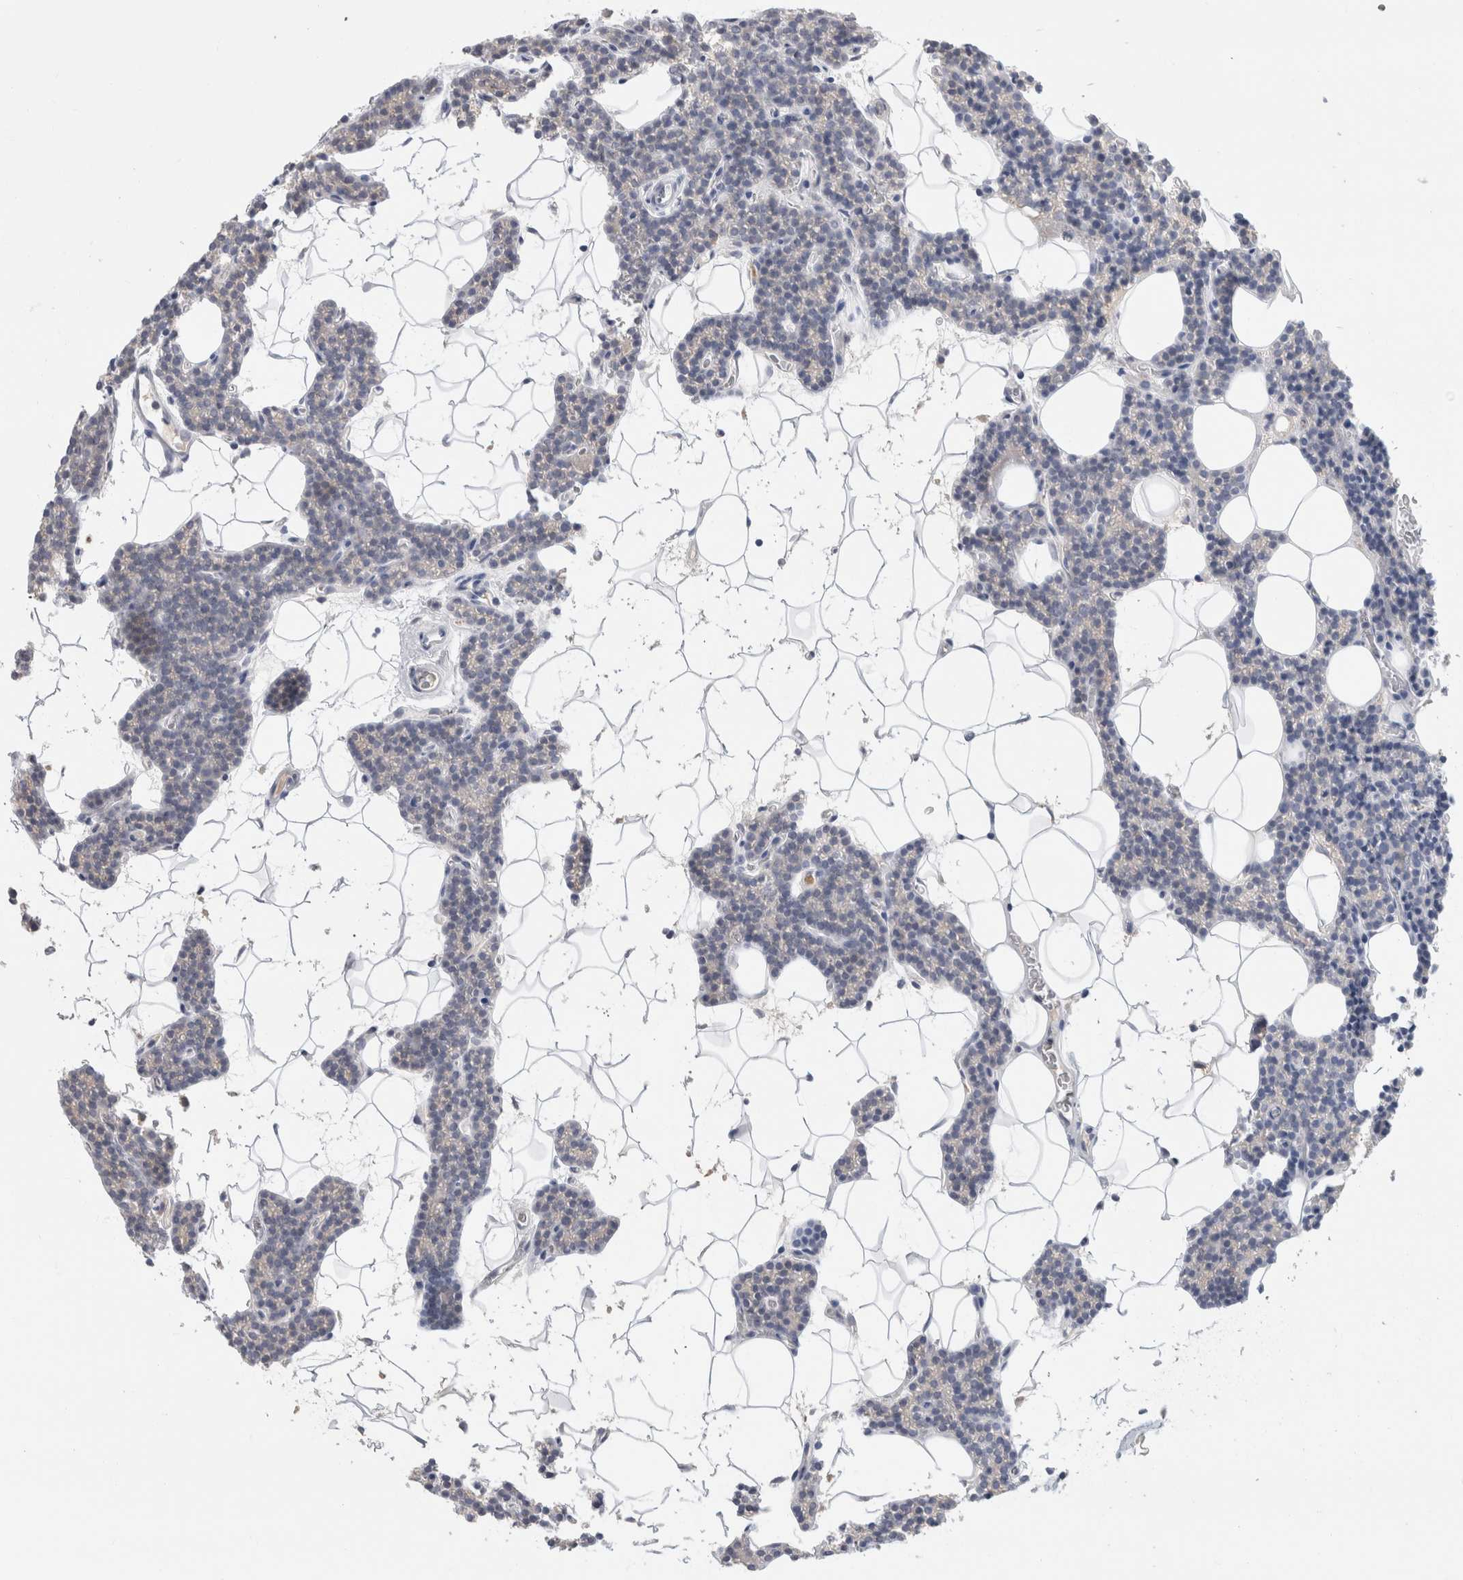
{"staining": {"intensity": "negative", "quantity": "none", "location": "none"}, "tissue": "parathyroid gland", "cell_type": "Glandular cells", "image_type": "normal", "snomed": [{"axis": "morphology", "description": "Normal tissue, NOS"}, {"axis": "topography", "description": "Parathyroid gland"}], "caption": "This is an IHC photomicrograph of normal parathyroid gland. There is no staining in glandular cells.", "gene": "SCGB1A1", "patient": {"sex": "male", "age": 42}}